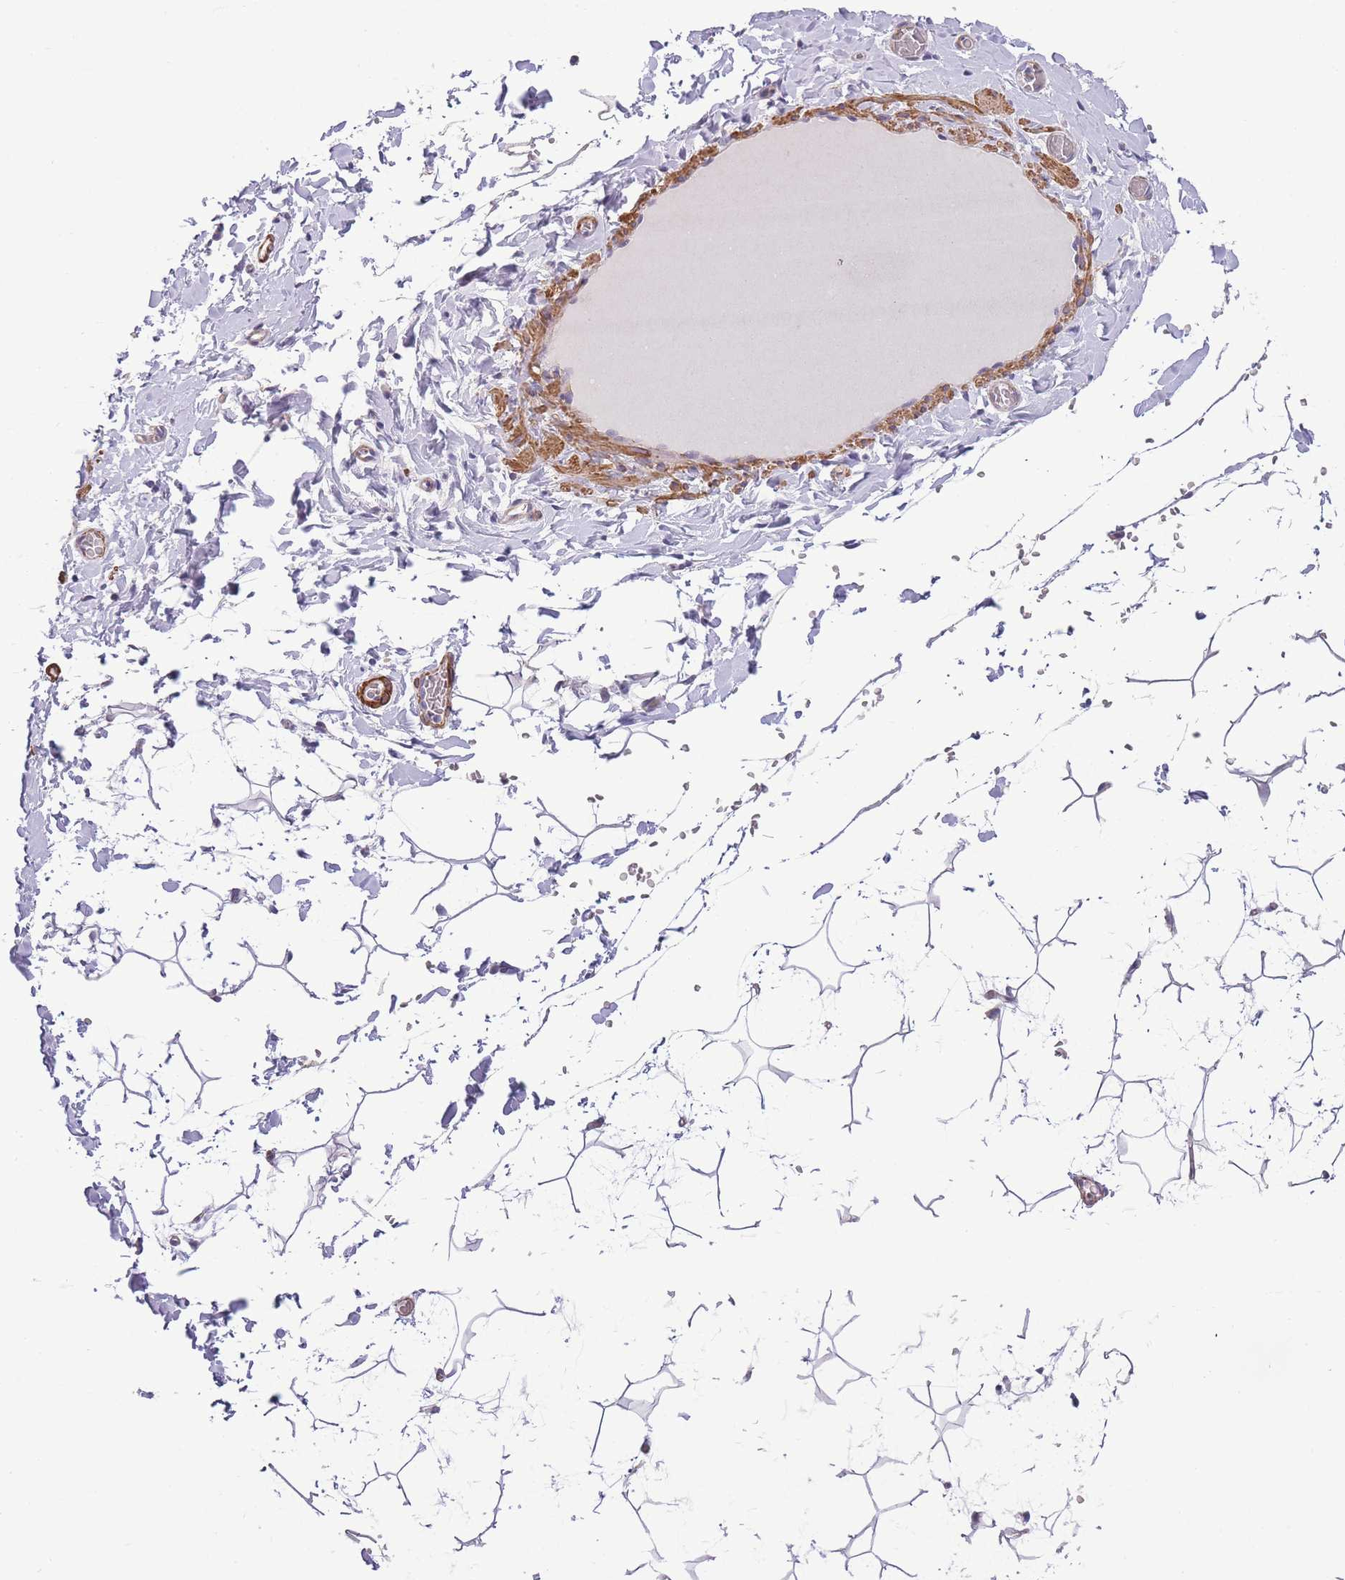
{"staining": {"intensity": "negative", "quantity": "none", "location": "none"}, "tissue": "adipose tissue", "cell_type": "Adipocytes", "image_type": "normal", "snomed": [{"axis": "morphology", "description": "Normal tissue, NOS"}, {"axis": "topography", "description": "Gallbladder"}, {"axis": "topography", "description": "Peripheral nerve tissue"}], "caption": "A high-resolution photomicrograph shows immunohistochemistry (IHC) staining of normal adipose tissue, which displays no significant staining in adipocytes. Brightfield microscopy of IHC stained with DAB (brown) and hematoxylin (blue), captured at high magnification.", "gene": "FAM124A", "patient": {"sex": "male", "age": 38}}